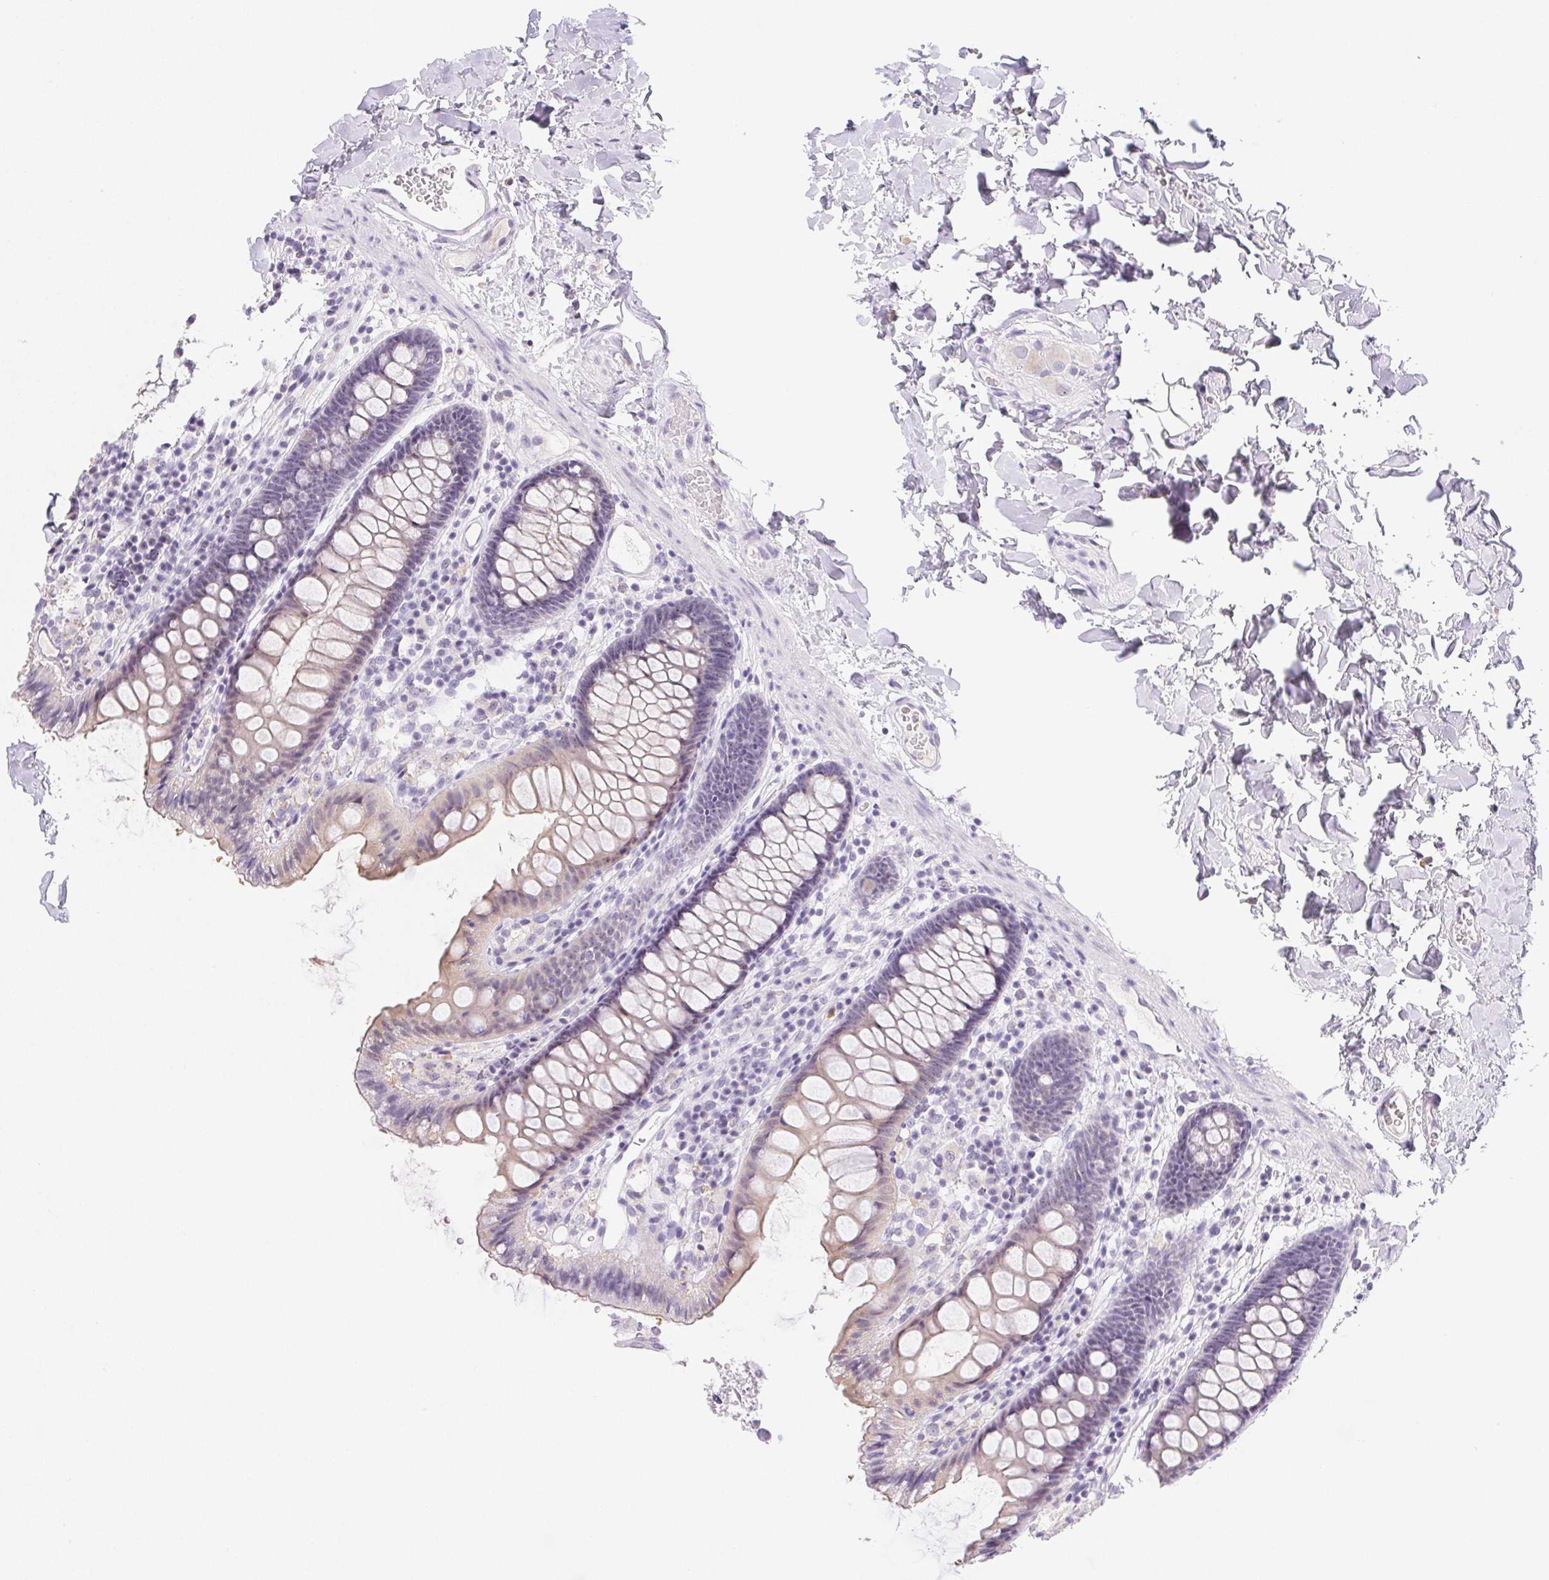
{"staining": {"intensity": "negative", "quantity": "none", "location": "none"}, "tissue": "colon", "cell_type": "Endothelial cells", "image_type": "normal", "snomed": [{"axis": "morphology", "description": "Normal tissue, NOS"}, {"axis": "topography", "description": "Colon"}], "caption": "Protein analysis of benign colon demonstrates no significant staining in endothelial cells. Brightfield microscopy of immunohistochemistry stained with DAB (brown) and hematoxylin (blue), captured at high magnification.", "gene": "ST8SIA3", "patient": {"sex": "male", "age": 84}}